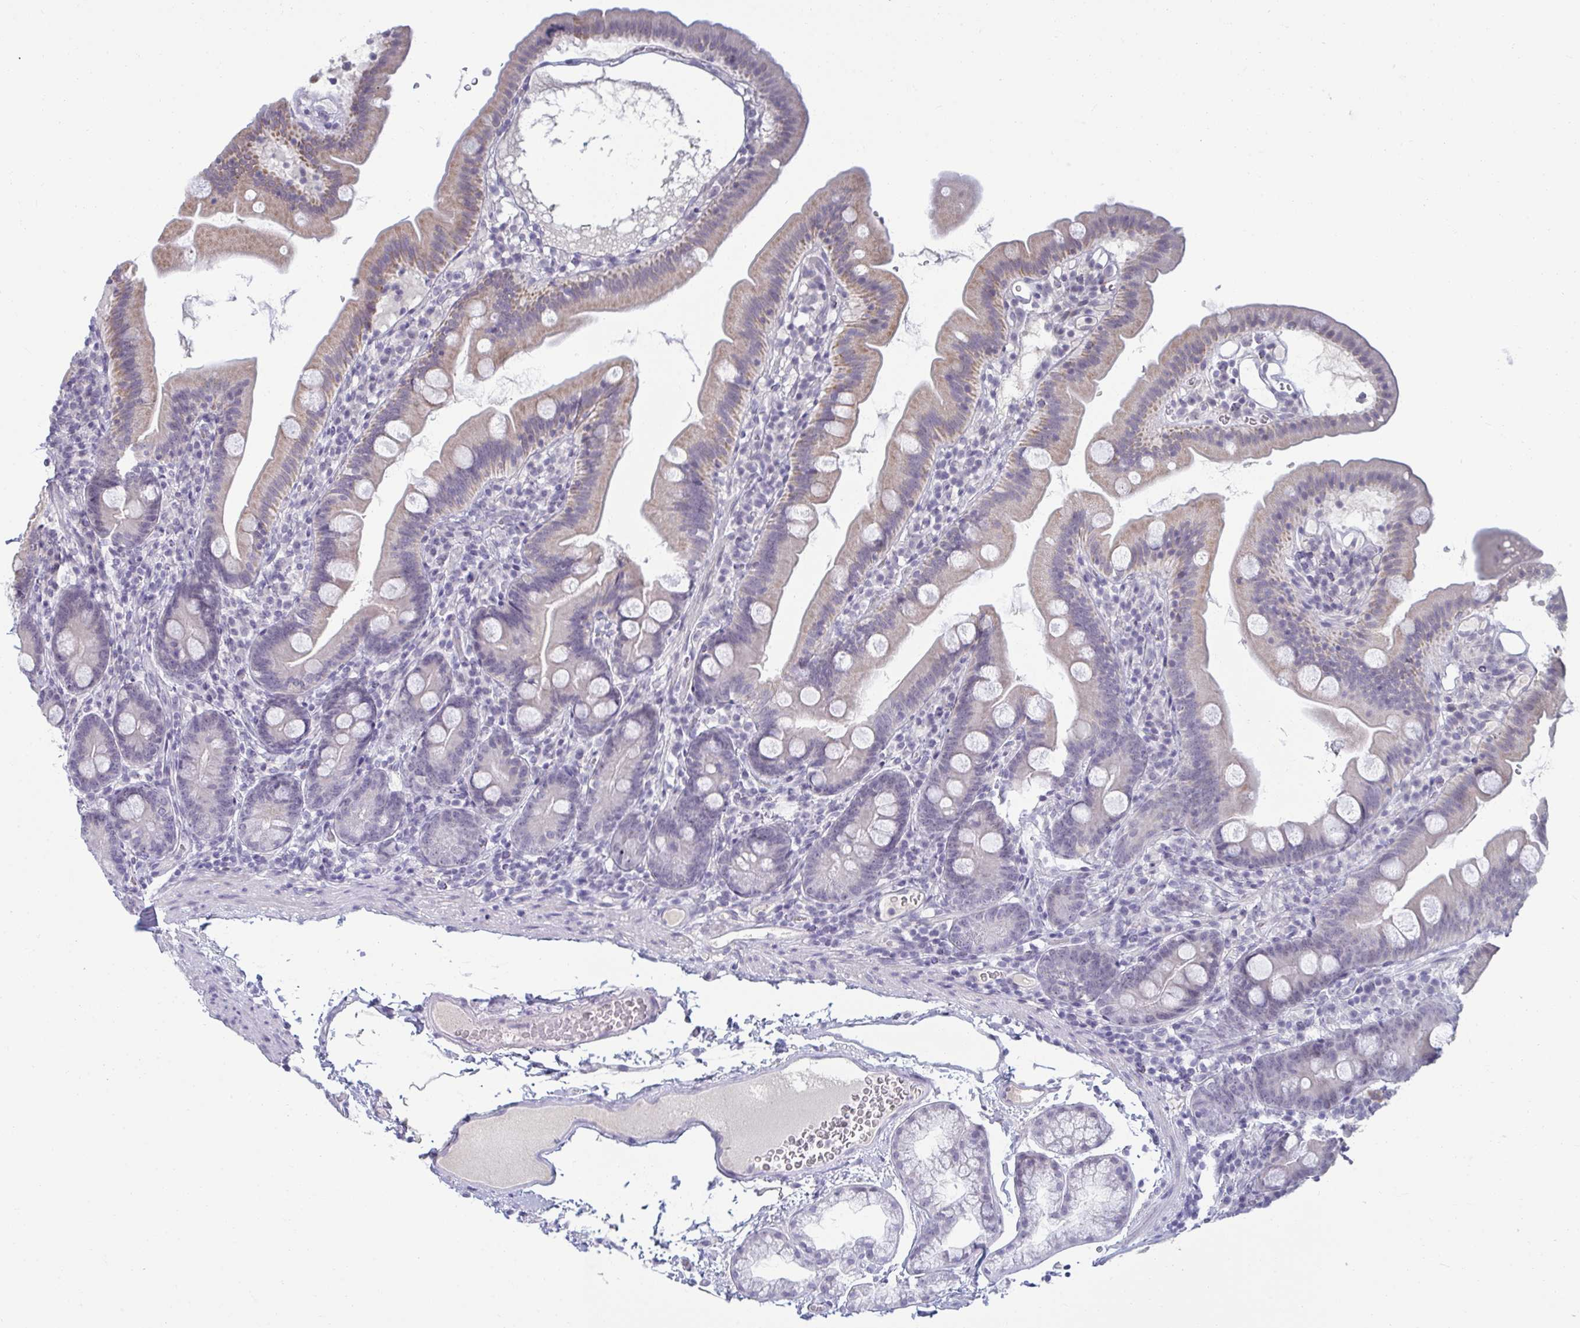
{"staining": {"intensity": "negative", "quantity": "none", "location": "none"}, "tissue": "duodenum", "cell_type": "Glandular cells", "image_type": "normal", "snomed": [{"axis": "morphology", "description": "Normal tissue, NOS"}, {"axis": "topography", "description": "Duodenum"}], "caption": "Immunohistochemistry photomicrograph of unremarkable duodenum: human duodenum stained with DAB (3,3'-diaminobenzidine) shows no significant protein expression in glandular cells. (Stains: DAB (3,3'-diaminobenzidine) immunohistochemistry (IHC) with hematoxylin counter stain, Microscopy: brightfield microscopy at high magnification).", "gene": "RNASEH1", "patient": {"sex": "female", "age": 67}}